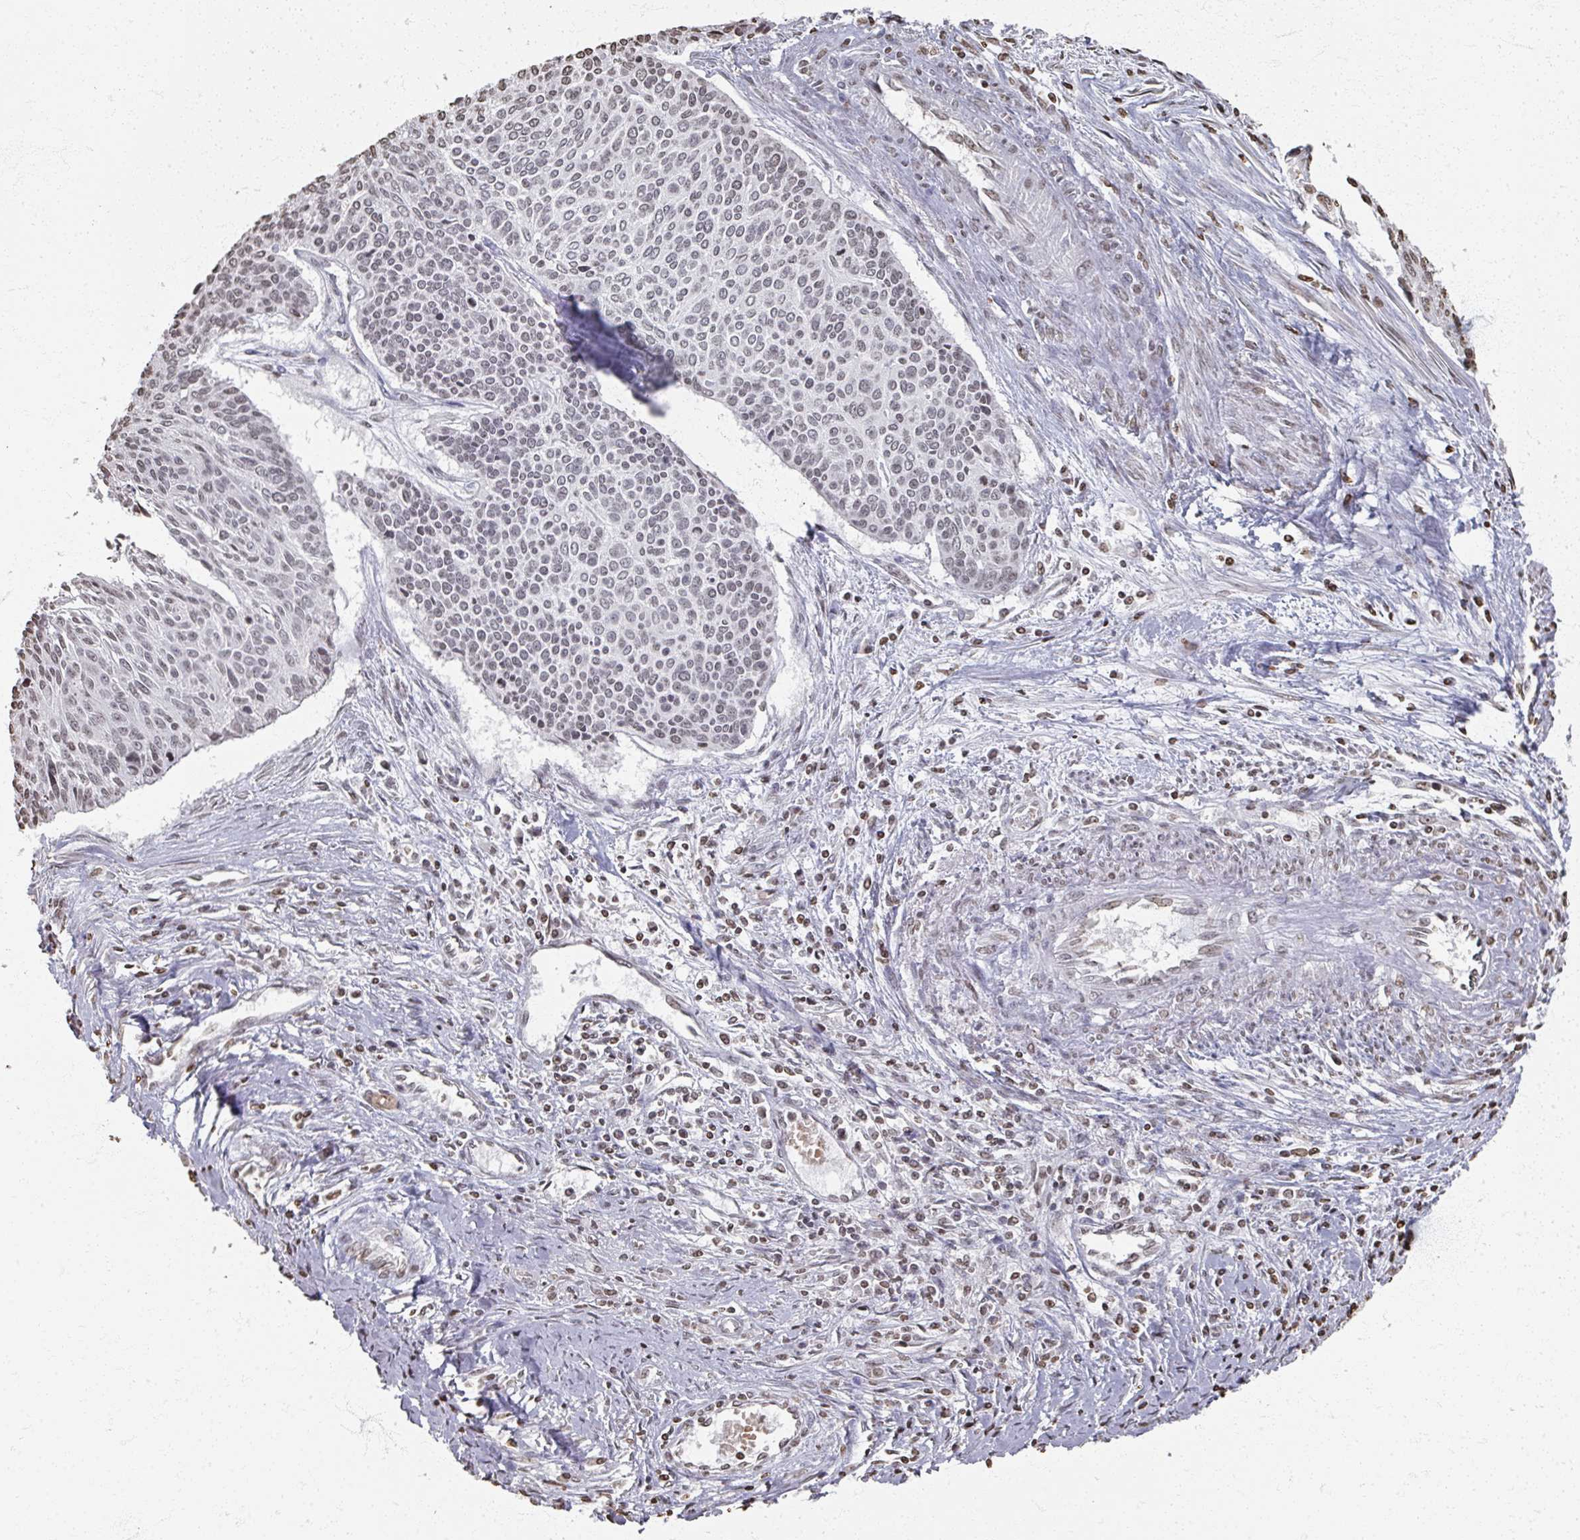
{"staining": {"intensity": "negative", "quantity": "none", "location": "none"}, "tissue": "cervical cancer", "cell_type": "Tumor cells", "image_type": "cancer", "snomed": [{"axis": "morphology", "description": "Squamous cell carcinoma, NOS"}, {"axis": "topography", "description": "Cervix"}], "caption": "DAB (3,3'-diaminobenzidine) immunohistochemical staining of human cervical squamous cell carcinoma reveals no significant positivity in tumor cells. (DAB immunohistochemistry (IHC), high magnification).", "gene": "DCUN1D5", "patient": {"sex": "female", "age": 55}}